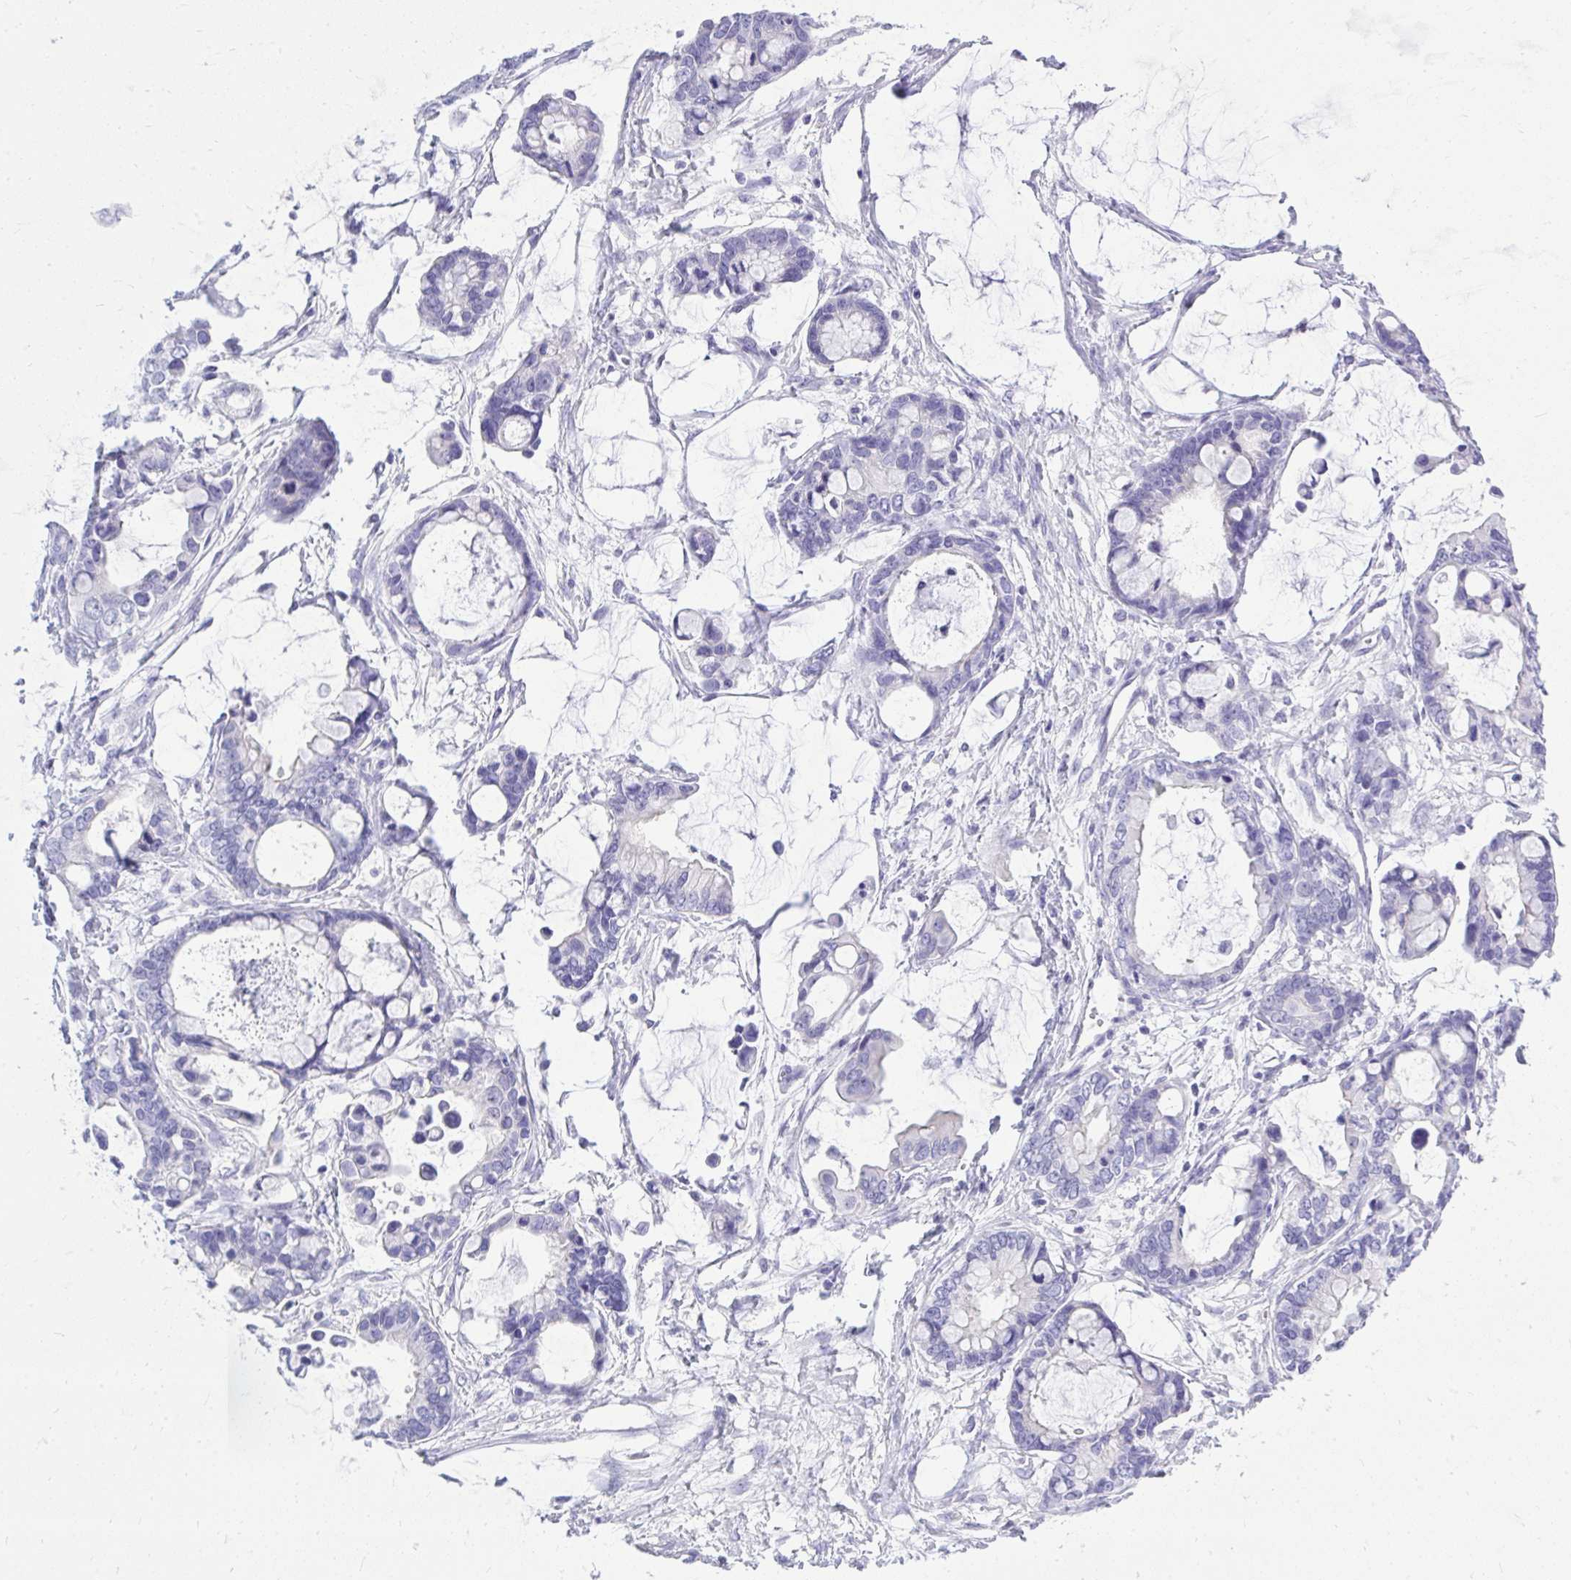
{"staining": {"intensity": "negative", "quantity": "none", "location": "none"}, "tissue": "ovarian cancer", "cell_type": "Tumor cells", "image_type": "cancer", "snomed": [{"axis": "morphology", "description": "Cystadenocarcinoma, mucinous, NOS"}, {"axis": "topography", "description": "Ovary"}], "caption": "A histopathology image of human mucinous cystadenocarcinoma (ovarian) is negative for staining in tumor cells.", "gene": "PSD", "patient": {"sex": "female", "age": 63}}